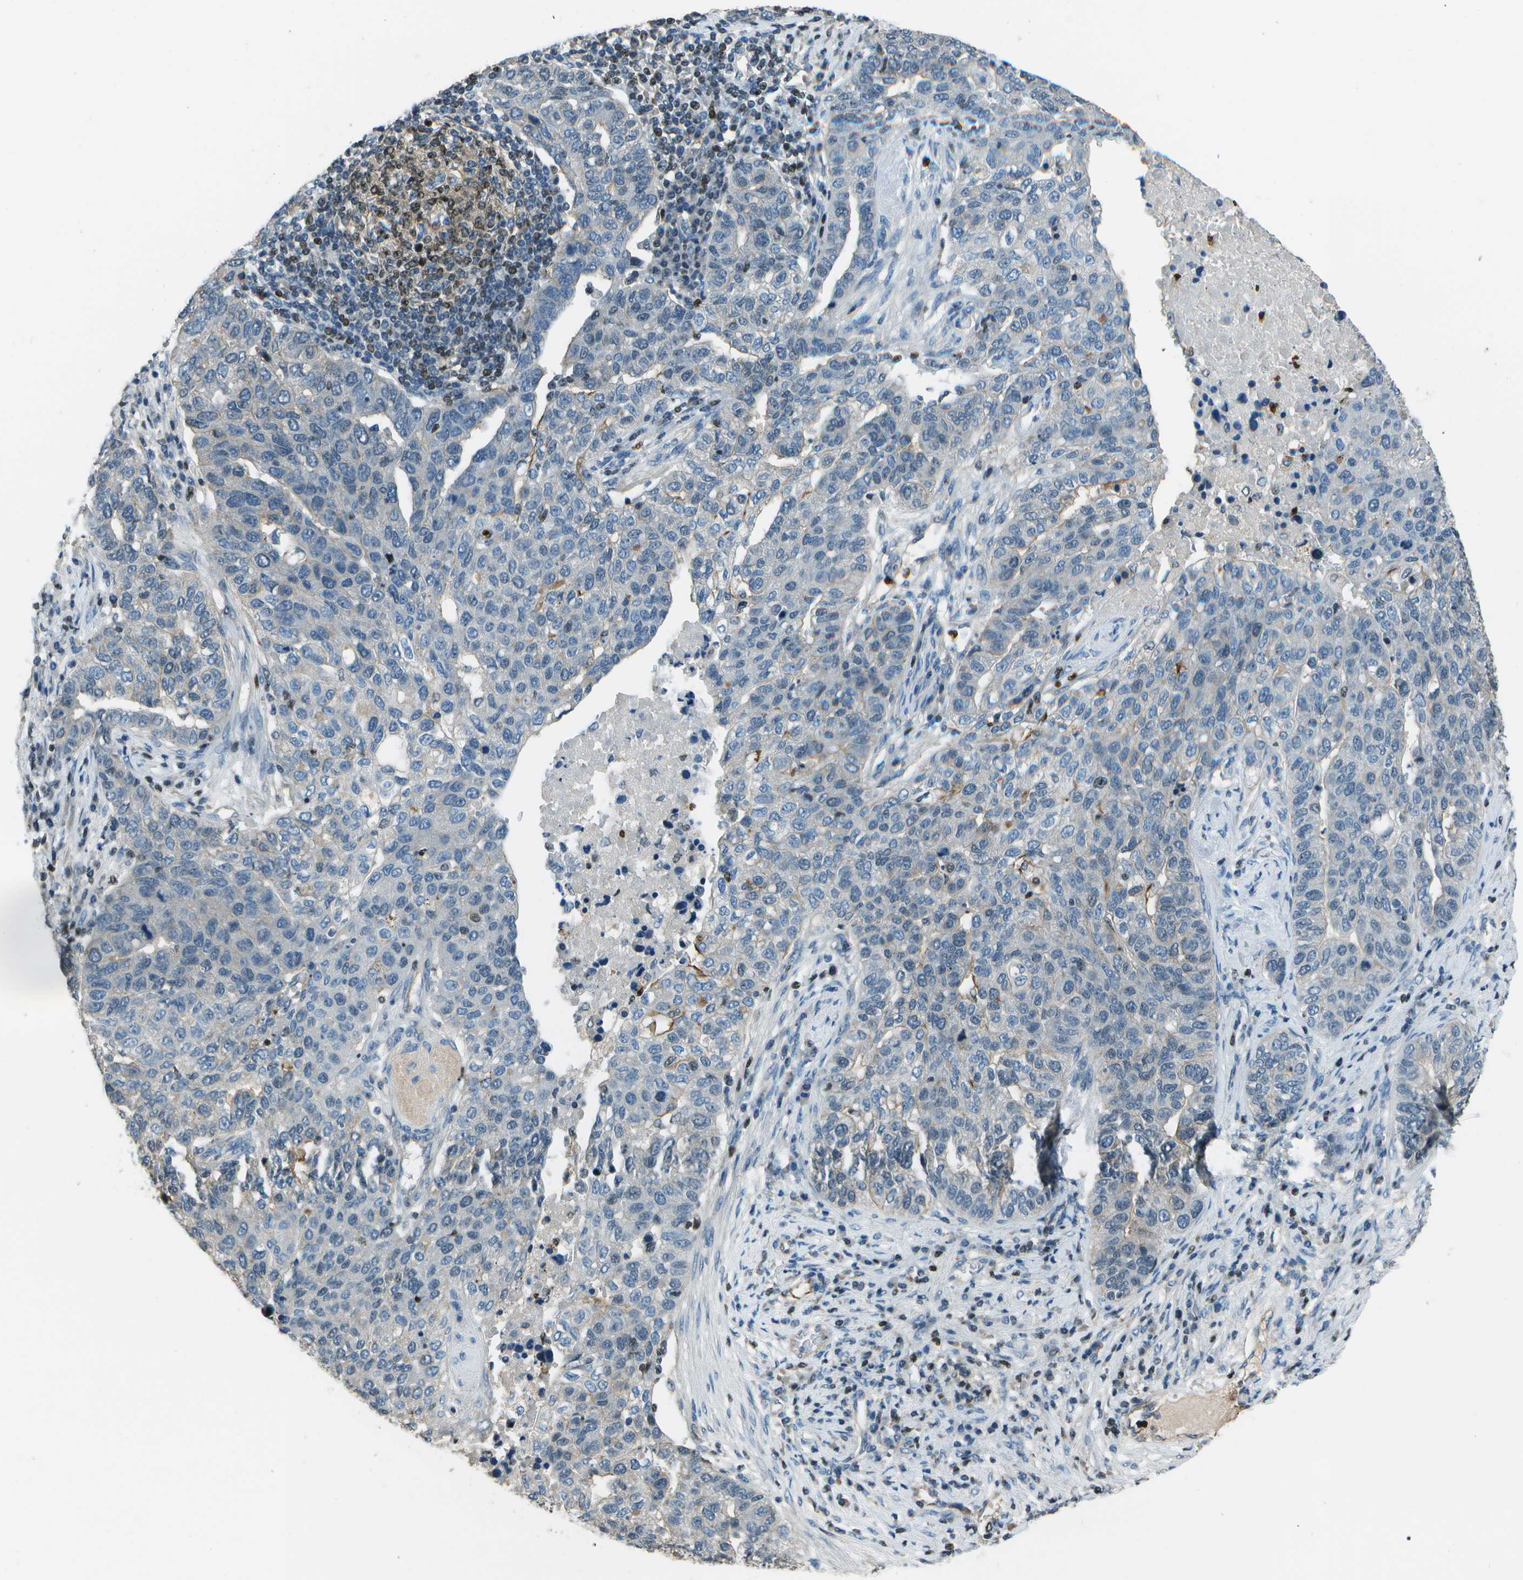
{"staining": {"intensity": "negative", "quantity": "none", "location": "none"}, "tissue": "pancreatic cancer", "cell_type": "Tumor cells", "image_type": "cancer", "snomed": [{"axis": "morphology", "description": "Adenocarcinoma, NOS"}, {"axis": "topography", "description": "Pancreas"}], "caption": "An image of pancreatic cancer (adenocarcinoma) stained for a protein shows no brown staining in tumor cells.", "gene": "PDLIM1", "patient": {"sex": "female", "age": 61}}